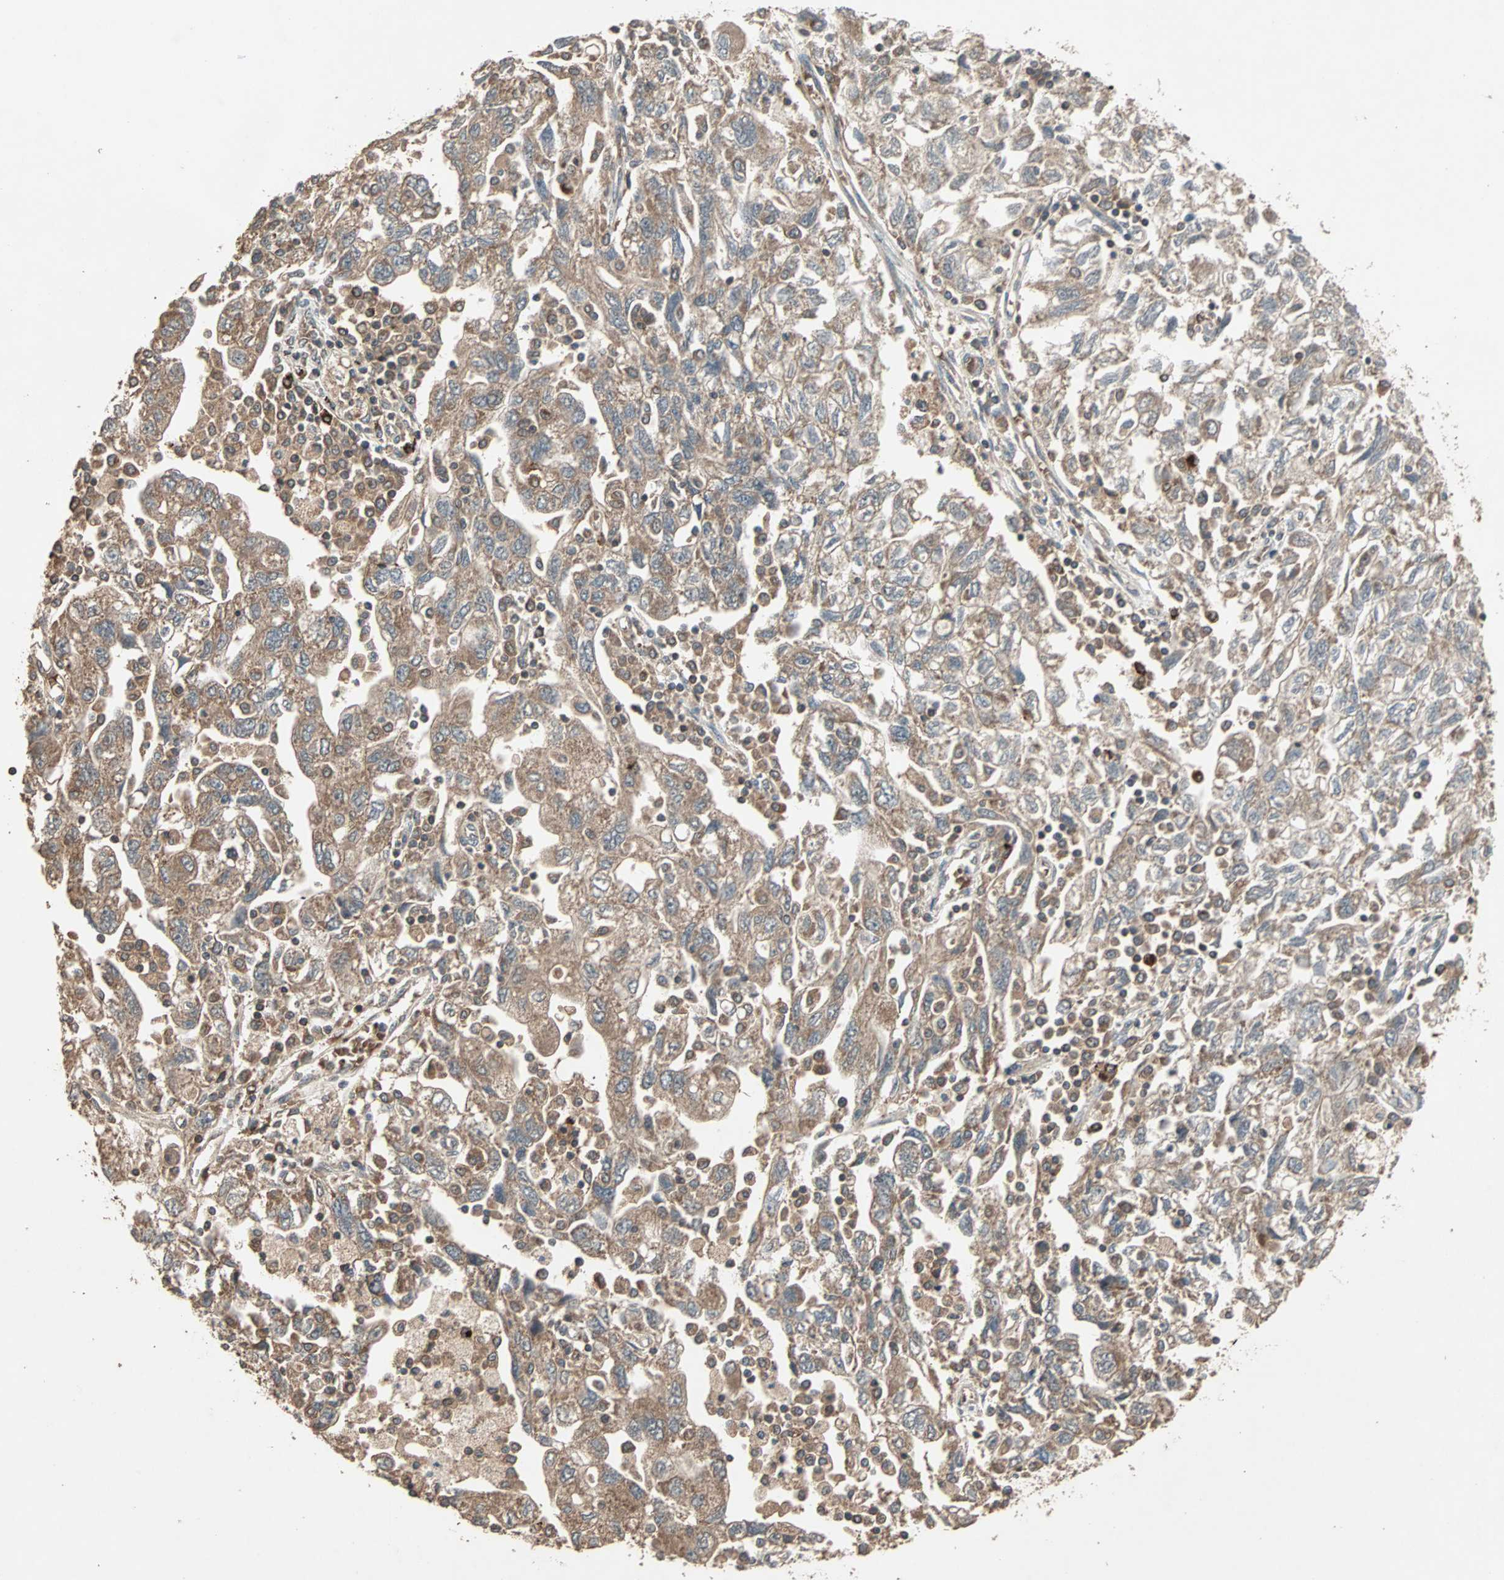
{"staining": {"intensity": "moderate", "quantity": ">75%", "location": "cytoplasmic/membranous"}, "tissue": "ovarian cancer", "cell_type": "Tumor cells", "image_type": "cancer", "snomed": [{"axis": "morphology", "description": "Carcinoma, NOS"}, {"axis": "morphology", "description": "Cystadenocarcinoma, serous, NOS"}, {"axis": "topography", "description": "Ovary"}], "caption": "Protein staining displays moderate cytoplasmic/membranous positivity in approximately >75% of tumor cells in ovarian cancer (carcinoma).", "gene": "UBAC1", "patient": {"sex": "female", "age": 69}}